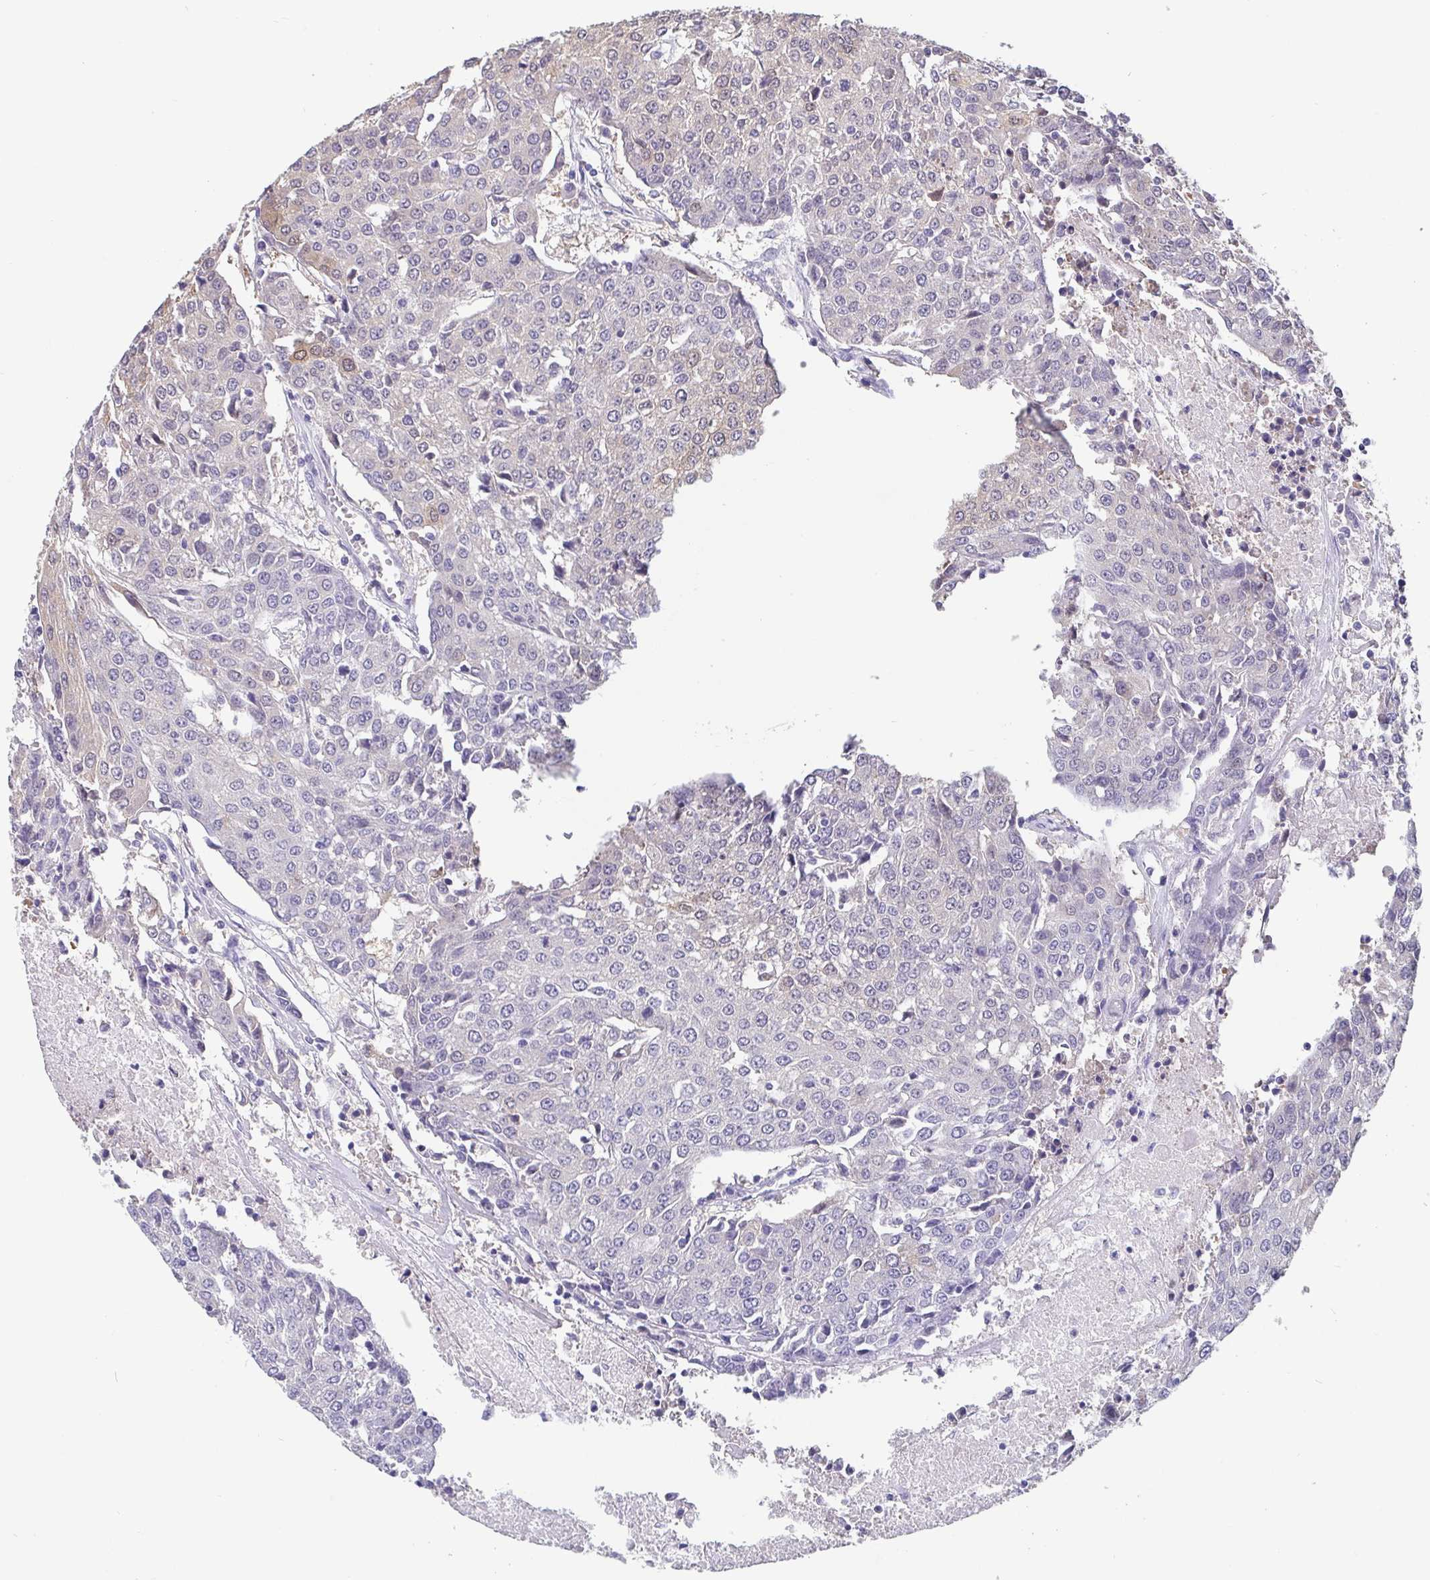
{"staining": {"intensity": "weak", "quantity": "<25%", "location": "cytoplasmic/membranous"}, "tissue": "urothelial cancer", "cell_type": "Tumor cells", "image_type": "cancer", "snomed": [{"axis": "morphology", "description": "Urothelial carcinoma, High grade"}, {"axis": "topography", "description": "Urinary bladder"}], "caption": "Tumor cells are negative for protein expression in human high-grade urothelial carcinoma.", "gene": "IDH1", "patient": {"sex": "female", "age": 85}}